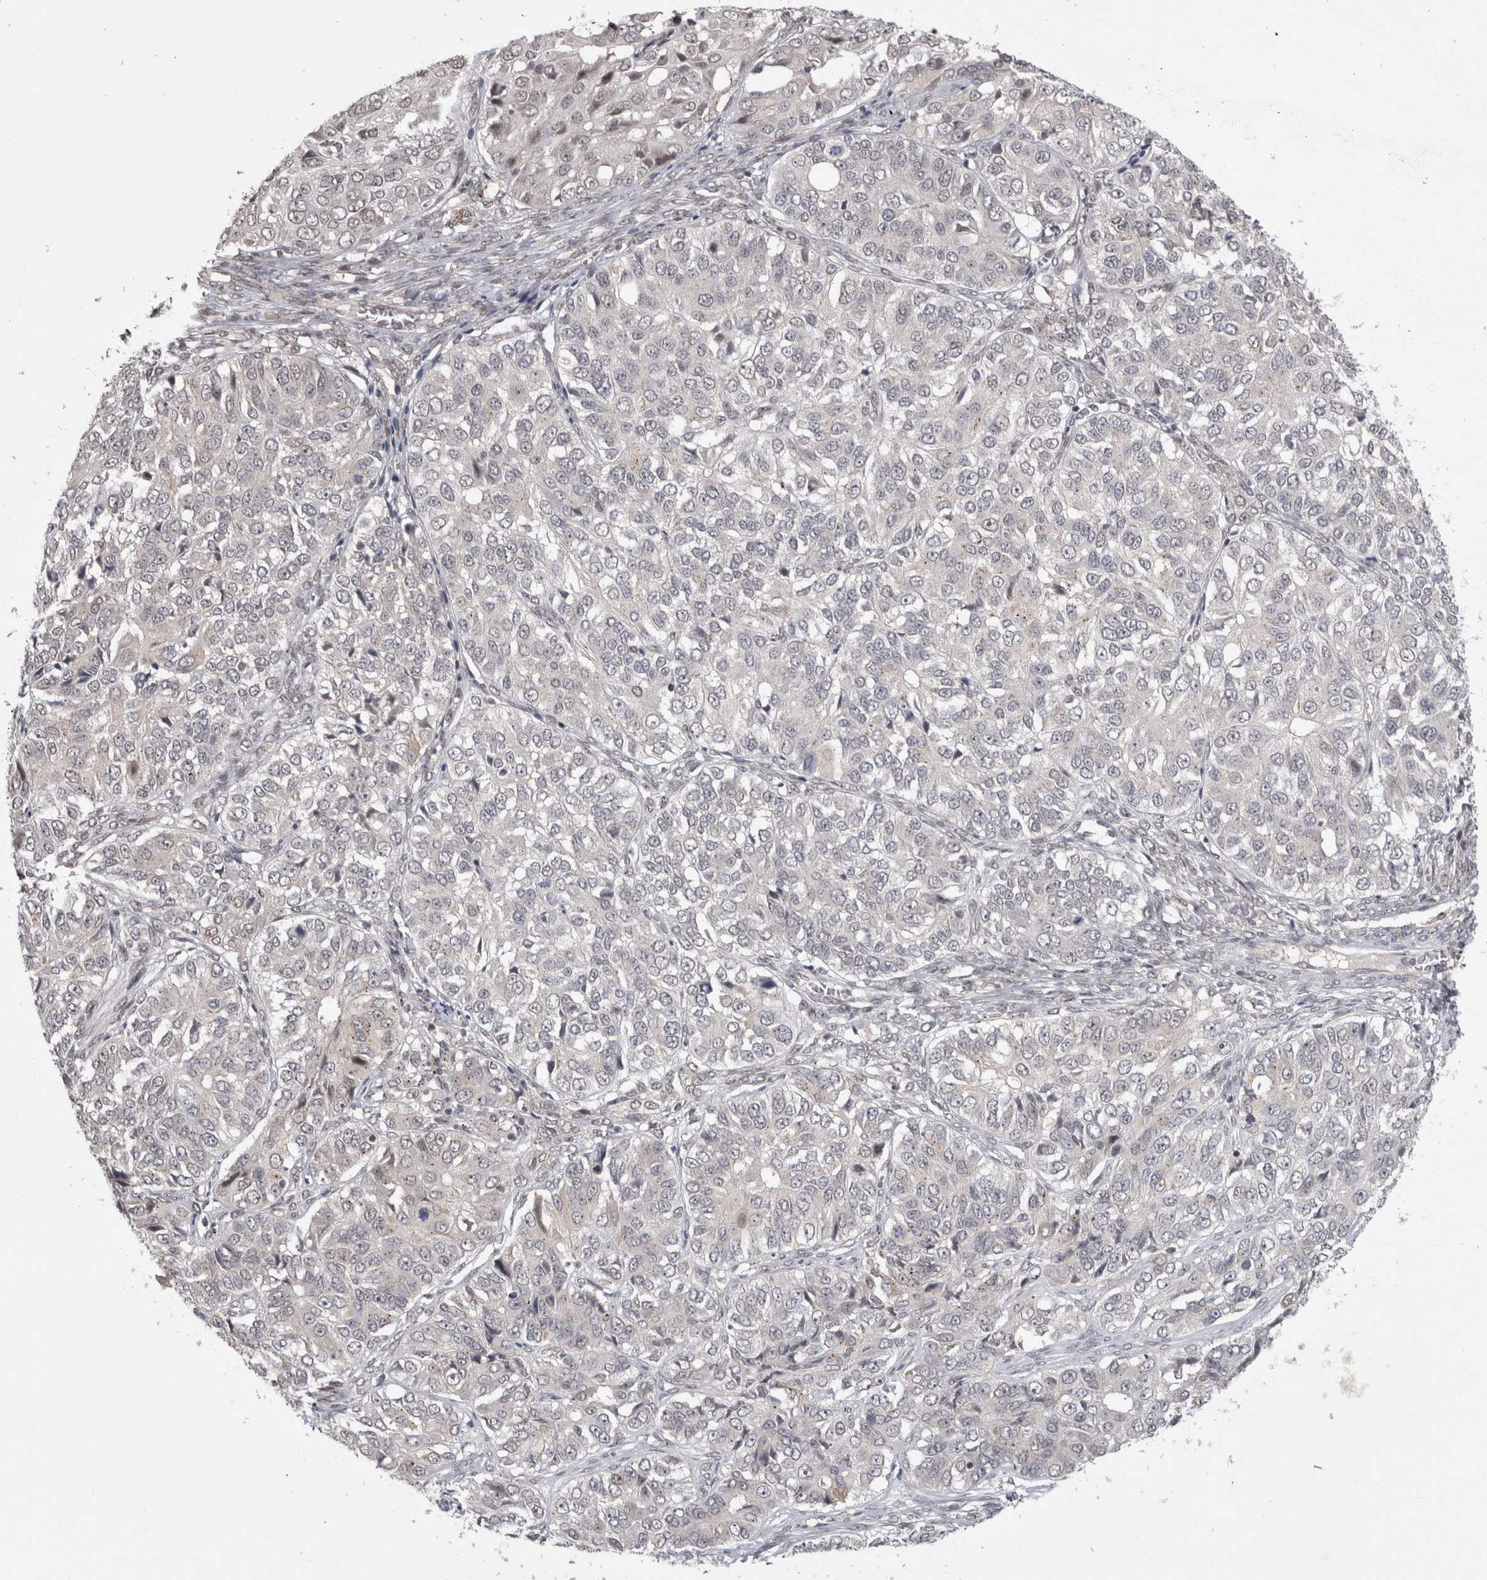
{"staining": {"intensity": "negative", "quantity": "none", "location": "none"}, "tissue": "ovarian cancer", "cell_type": "Tumor cells", "image_type": "cancer", "snomed": [{"axis": "morphology", "description": "Carcinoma, endometroid"}, {"axis": "topography", "description": "Ovary"}], "caption": "Tumor cells are negative for brown protein staining in ovarian endometroid carcinoma.", "gene": "MTBP", "patient": {"sex": "female", "age": 51}}